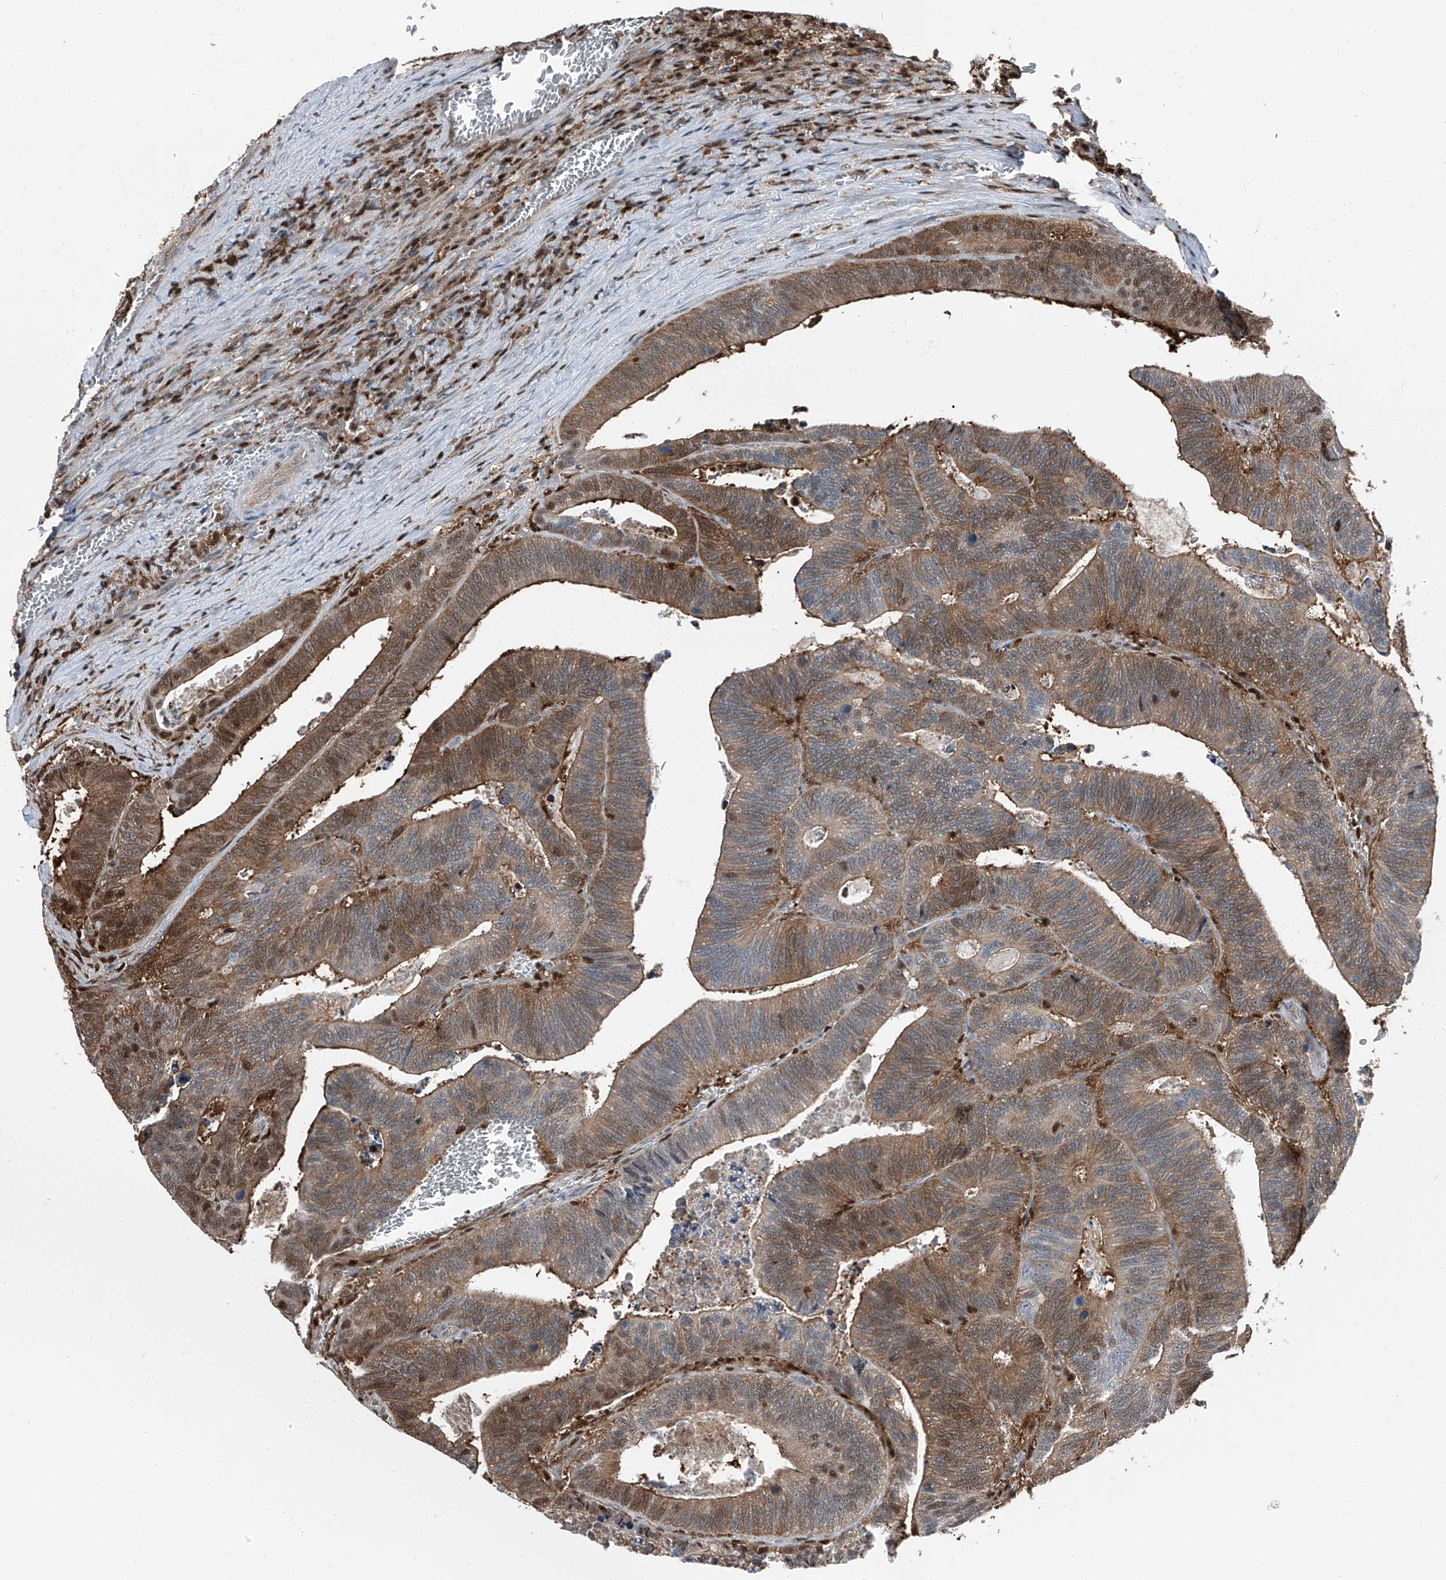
{"staining": {"intensity": "moderate", "quantity": ">75%", "location": "cytoplasmic/membranous,nuclear"}, "tissue": "colorectal cancer", "cell_type": "Tumor cells", "image_type": "cancer", "snomed": [{"axis": "morphology", "description": "Inflammation, NOS"}, {"axis": "morphology", "description": "Adenocarcinoma, NOS"}, {"axis": "topography", "description": "Colon"}], "caption": "IHC image of neoplastic tissue: human colorectal cancer (adenocarcinoma) stained using immunohistochemistry (IHC) exhibits medium levels of moderate protein expression localized specifically in the cytoplasmic/membranous and nuclear of tumor cells, appearing as a cytoplasmic/membranous and nuclear brown color.", "gene": "PSMB10", "patient": {"sex": "male", "age": 72}}